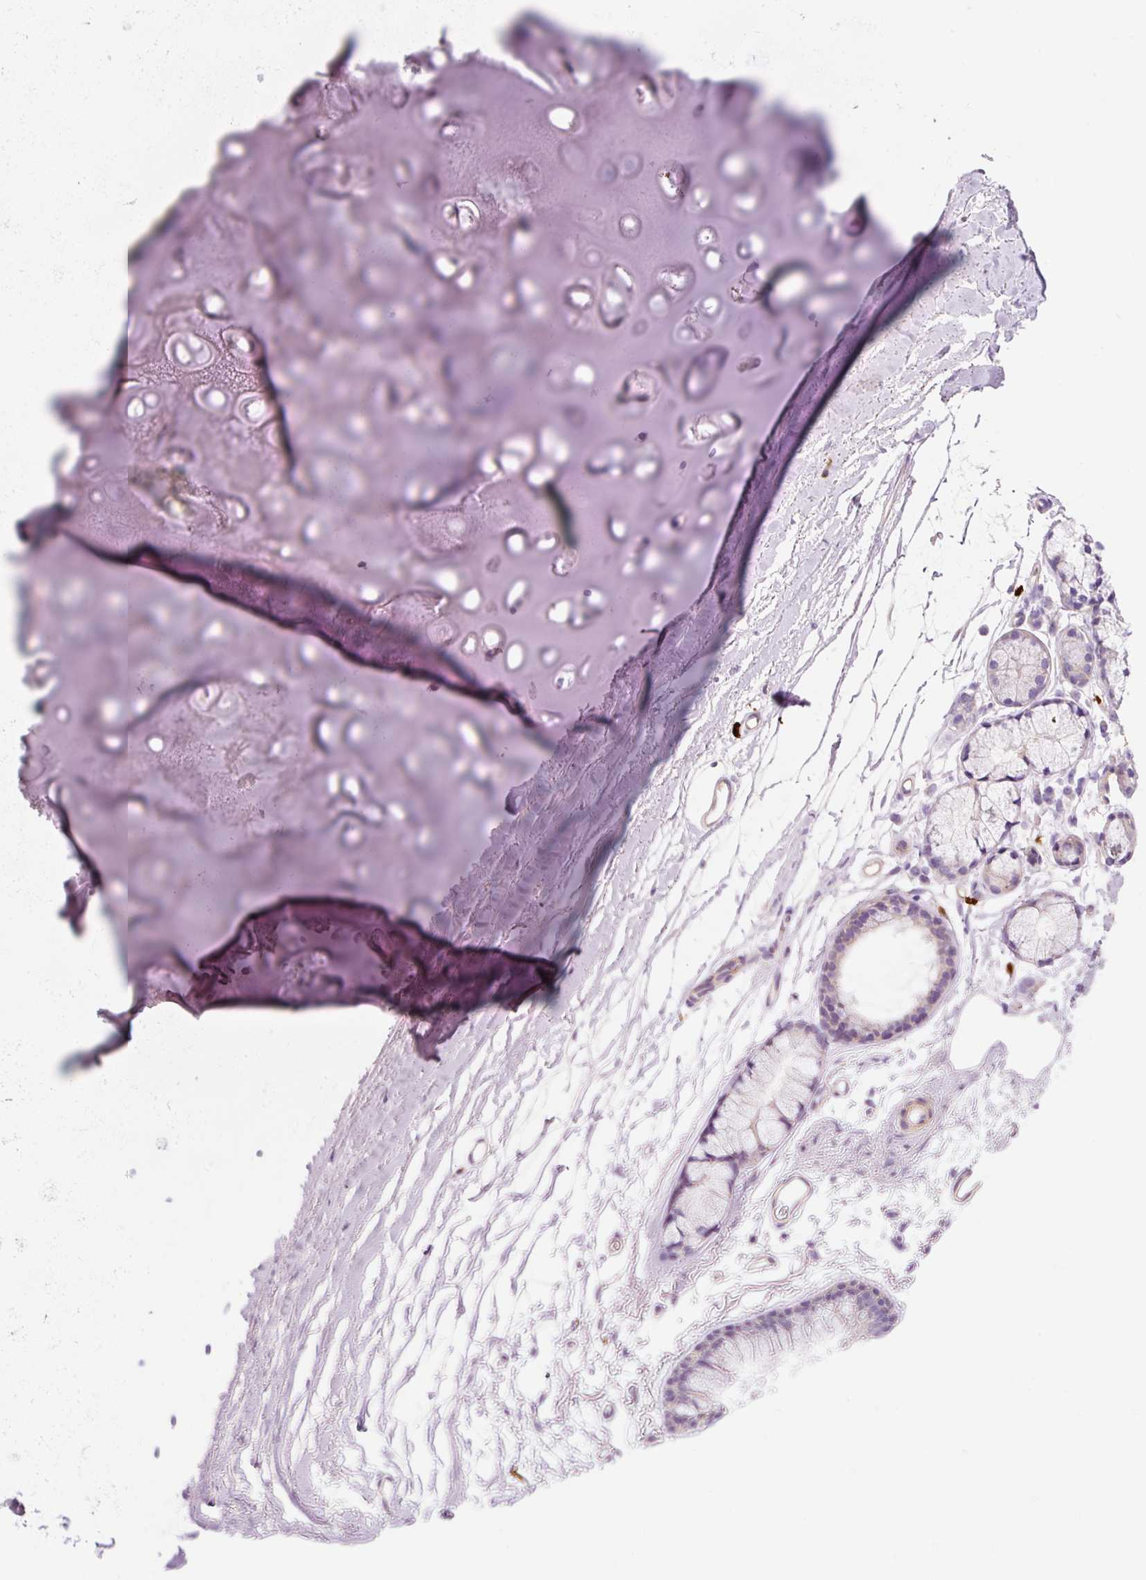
{"staining": {"intensity": "negative", "quantity": "none", "location": "none"}, "tissue": "adipose tissue", "cell_type": "Adipocytes", "image_type": "normal", "snomed": [{"axis": "morphology", "description": "Normal tissue, NOS"}, {"axis": "topography", "description": "Cartilage tissue"}, {"axis": "topography", "description": "Bronchus"}], "caption": "Immunohistochemistry photomicrograph of unremarkable human adipose tissue stained for a protein (brown), which reveals no positivity in adipocytes.", "gene": "MAP3K3", "patient": {"sex": "female", "age": 72}}